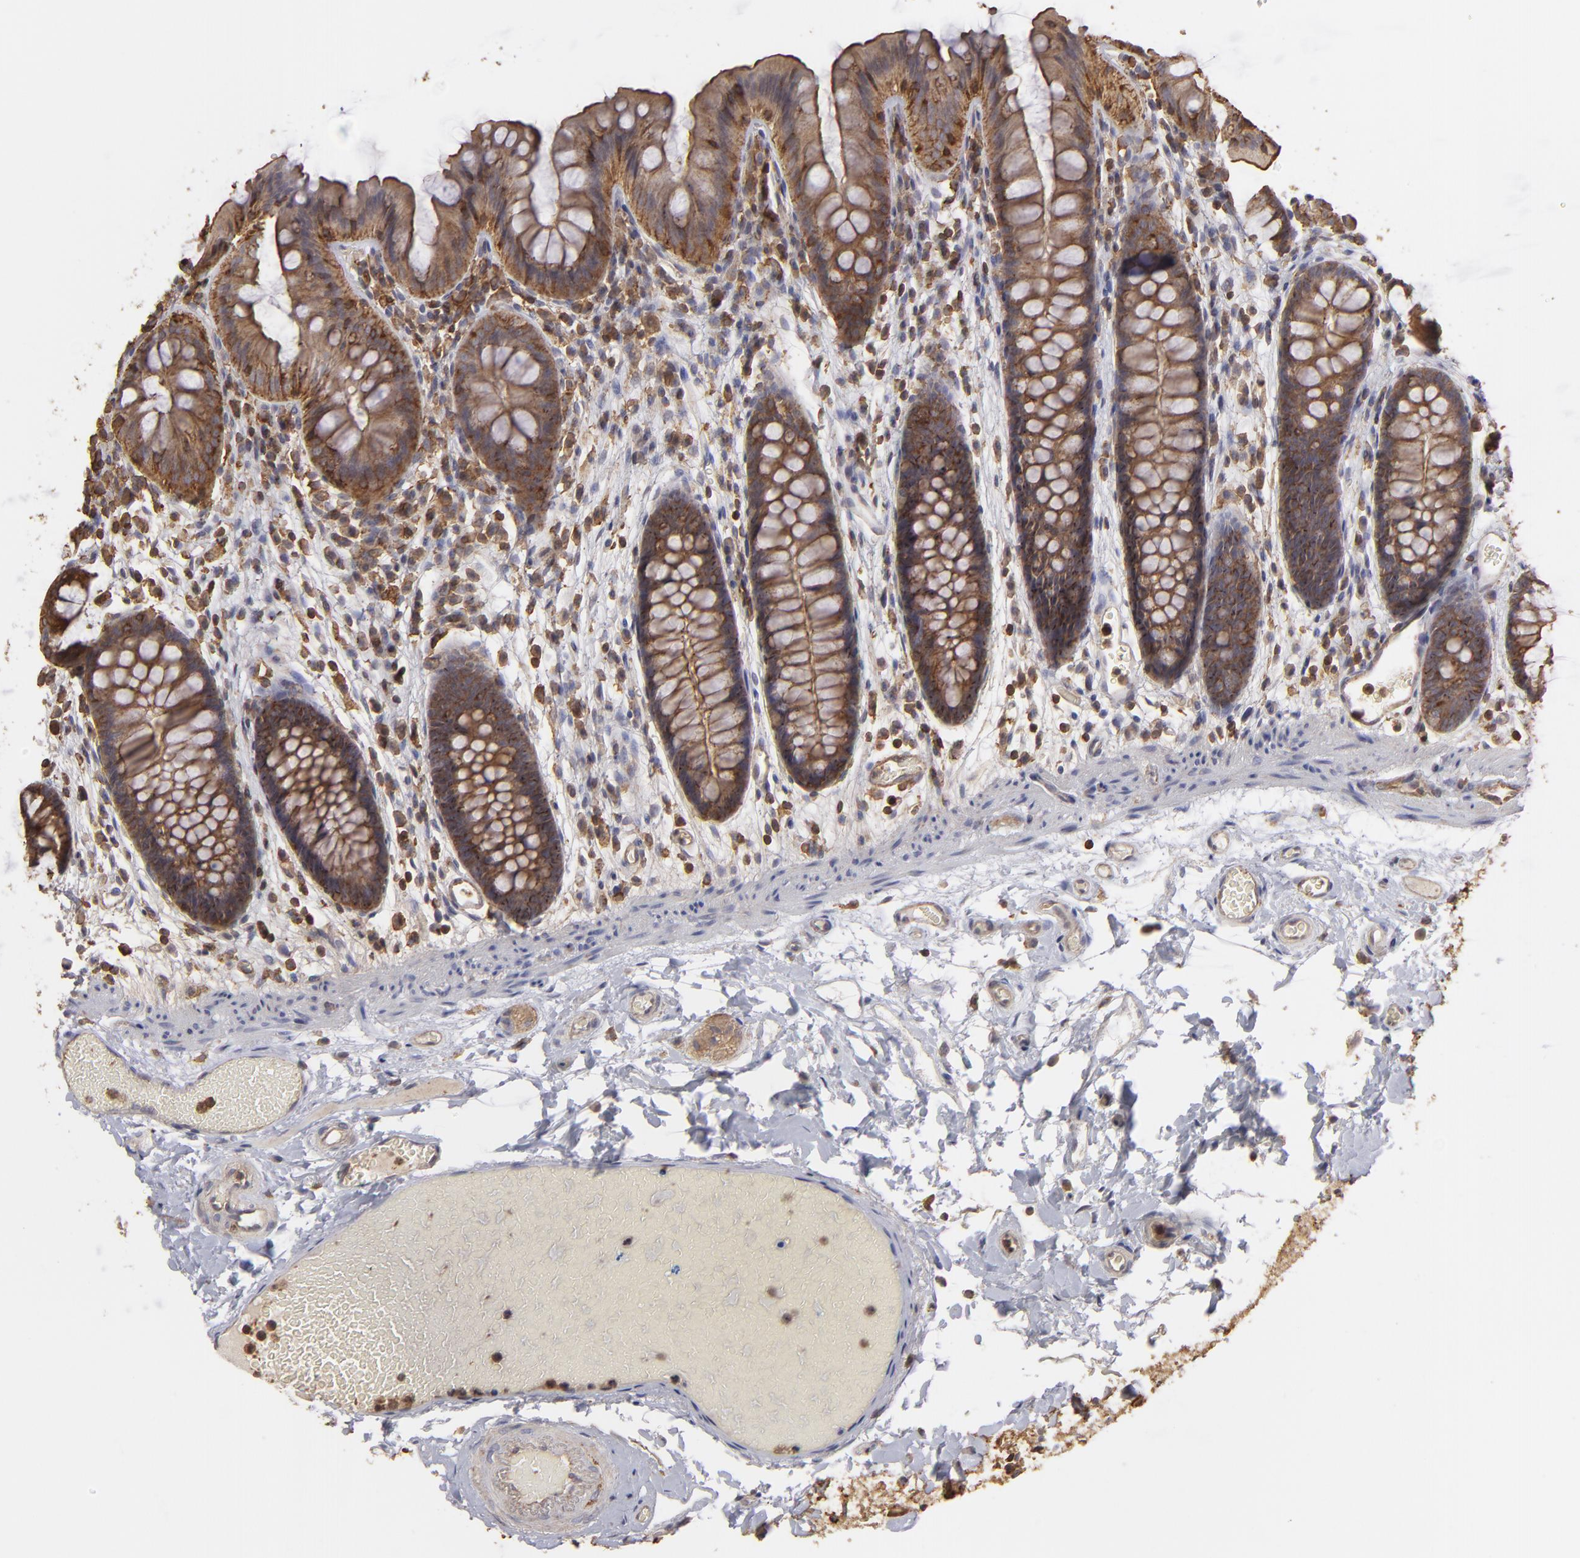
{"staining": {"intensity": "weak", "quantity": ">75%", "location": "cytoplasmic/membranous"}, "tissue": "colon", "cell_type": "Endothelial cells", "image_type": "normal", "snomed": [{"axis": "morphology", "description": "Normal tissue, NOS"}, {"axis": "topography", "description": "Smooth muscle"}, {"axis": "topography", "description": "Colon"}], "caption": "A micrograph of human colon stained for a protein exhibits weak cytoplasmic/membranous brown staining in endothelial cells.", "gene": "ACTB", "patient": {"sex": "male", "age": 67}}